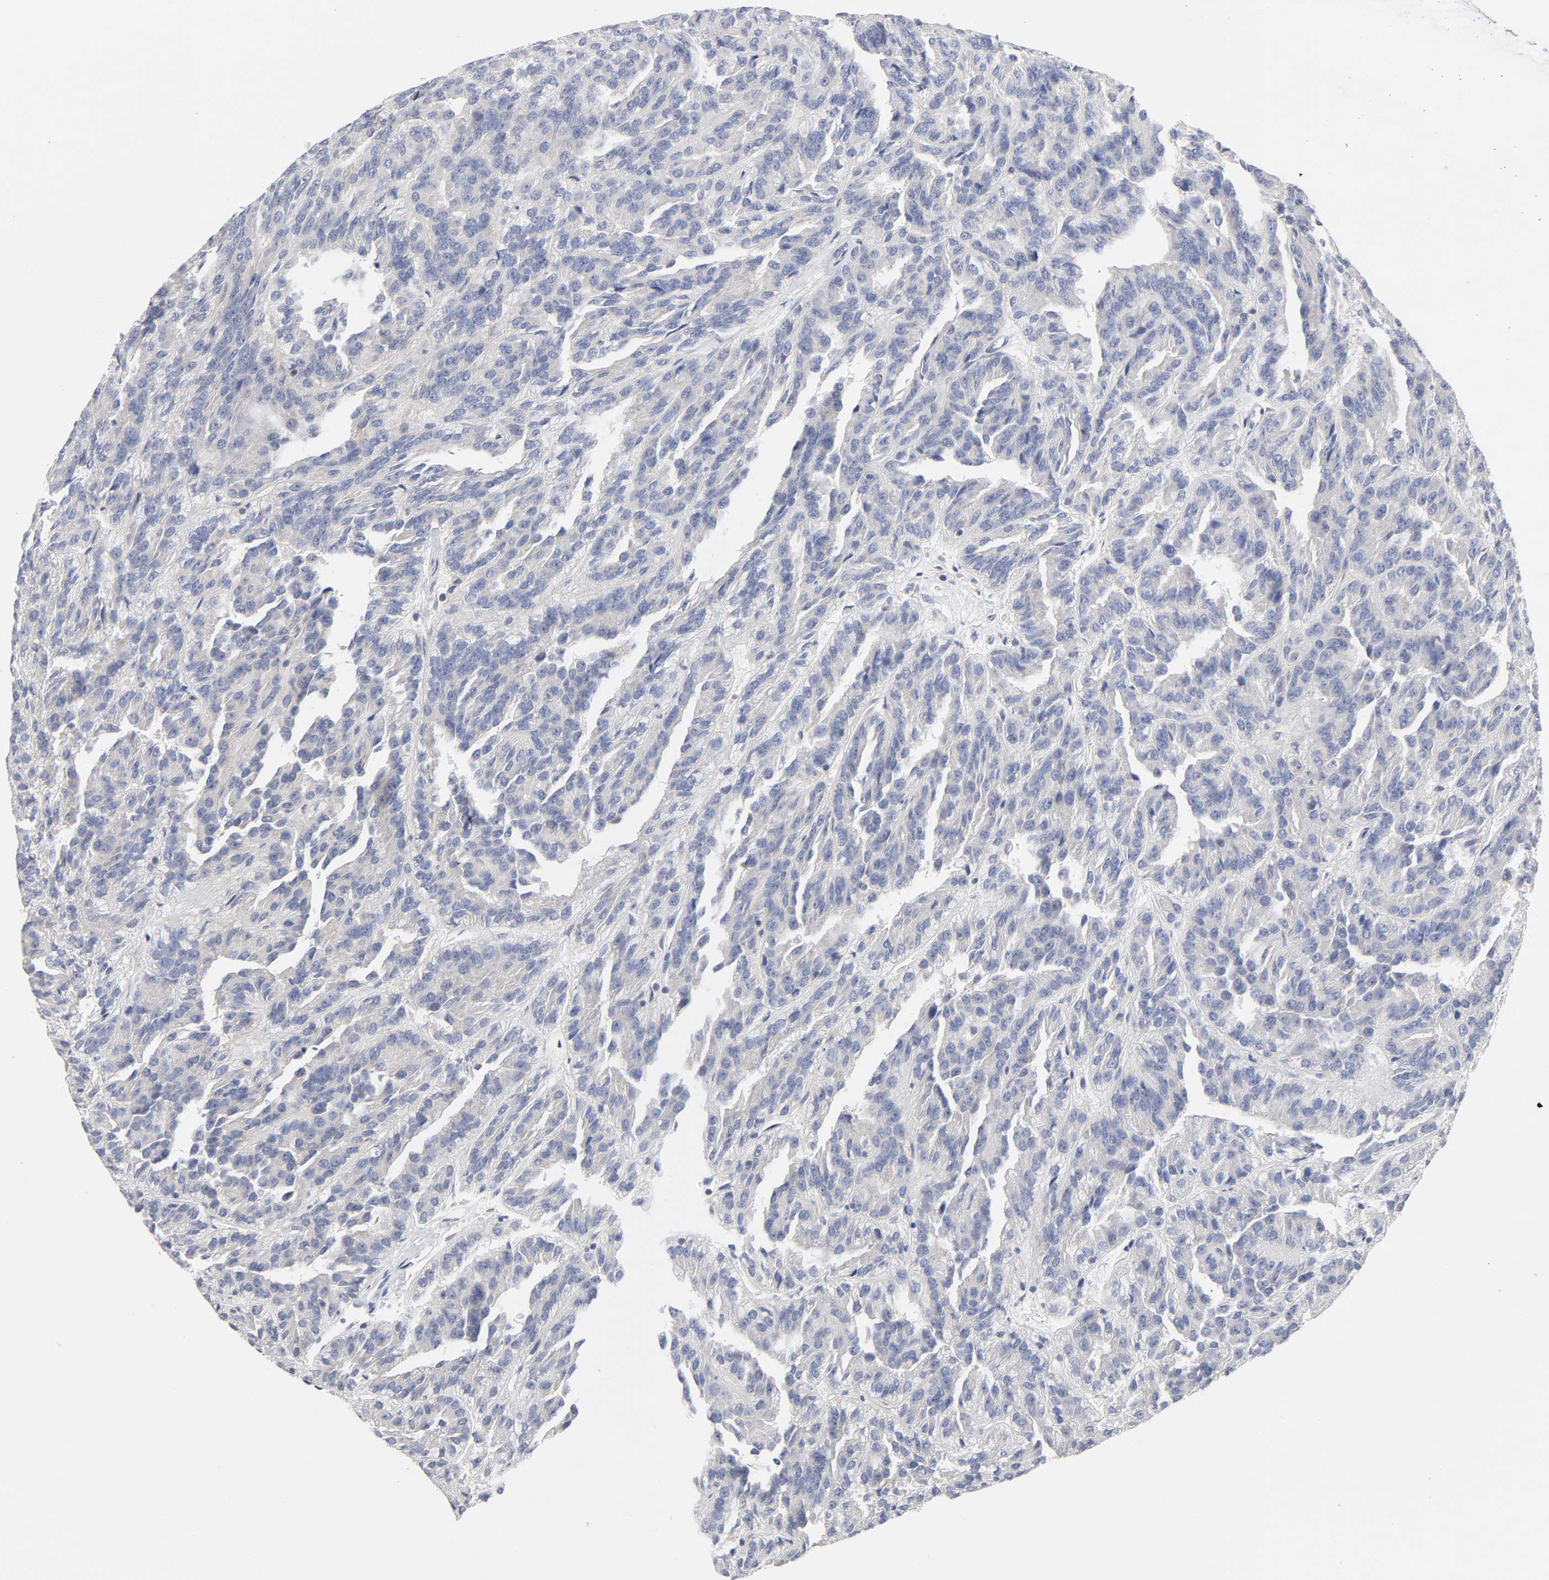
{"staining": {"intensity": "negative", "quantity": "none", "location": "none"}, "tissue": "renal cancer", "cell_type": "Tumor cells", "image_type": "cancer", "snomed": [{"axis": "morphology", "description": "Adenocarcinoma, NOS"}, {"axis": "topography", "description": "Kidney"}], "caption": "A photomicrograph of renal adenocarcinoma stained for a protein shows no brown staining in tumor cells. (DAB immunohistochemistry (IHC) with hematoxylin counter stain).", "gene": "ROCK1", "patient": {"sex": "male", "age": 46}}